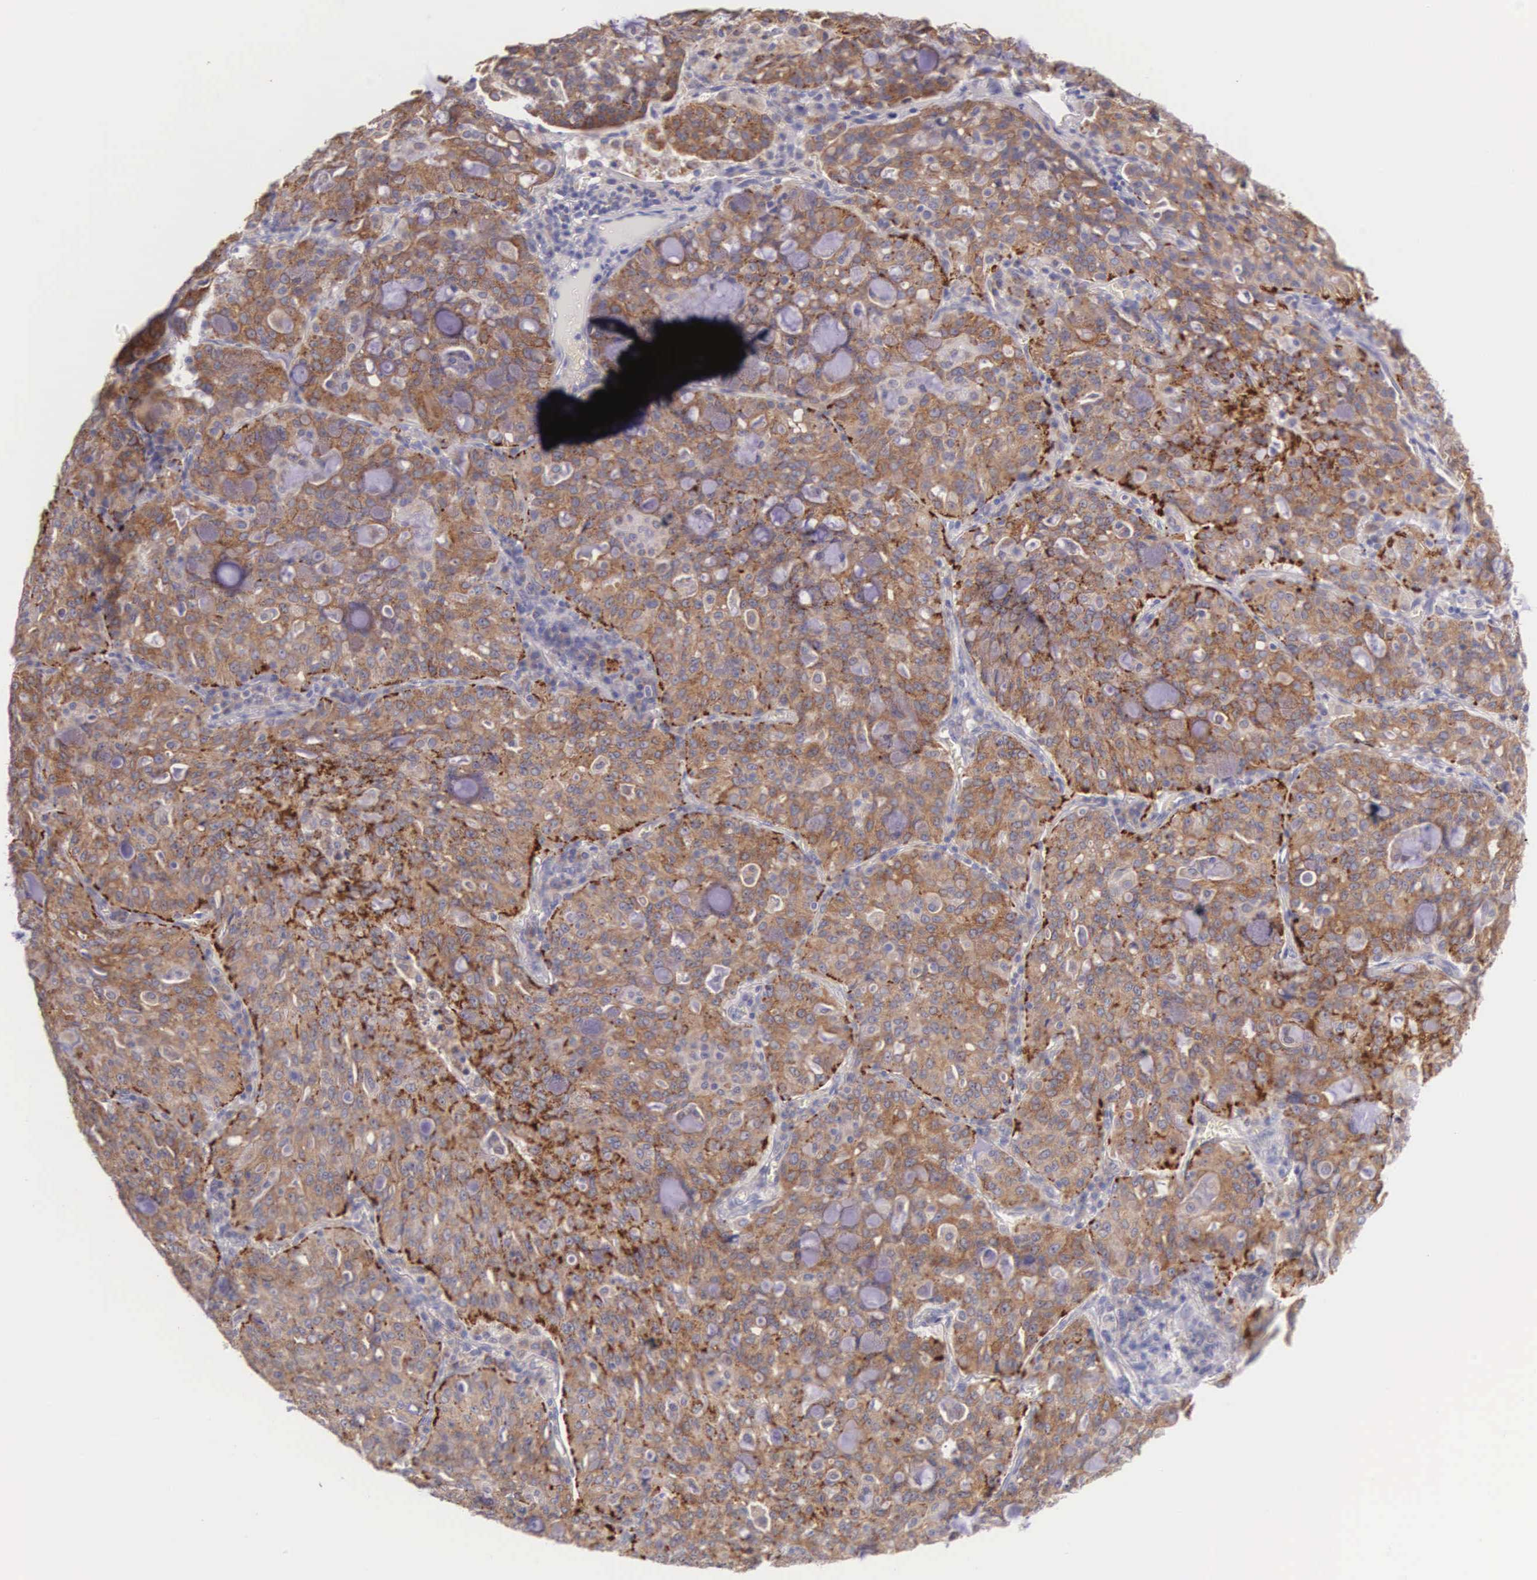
{"staining": {"intensity": "strong", "quantity": ">75%", "location": "cytoplasmic/membranous"}, "tissue": "lung cancer", "cell_type": "Tumor cells", "image_type": "cancer", "snomed": [{"axis": "morphology", "description": "Adenocarcinoma, NOS"}, {"axis": "topography", "description": "Lung"}], "caption": "A brown stain labels strong cytoplasmic/membranous positivity of a protein in human lung cancer (adenocarcinoma) tumor cells. (Brightfield microscopy of DAB IHC at high magnification).", "gene": "NSDHL", "patient": {"sex": "female", "age": 44}}